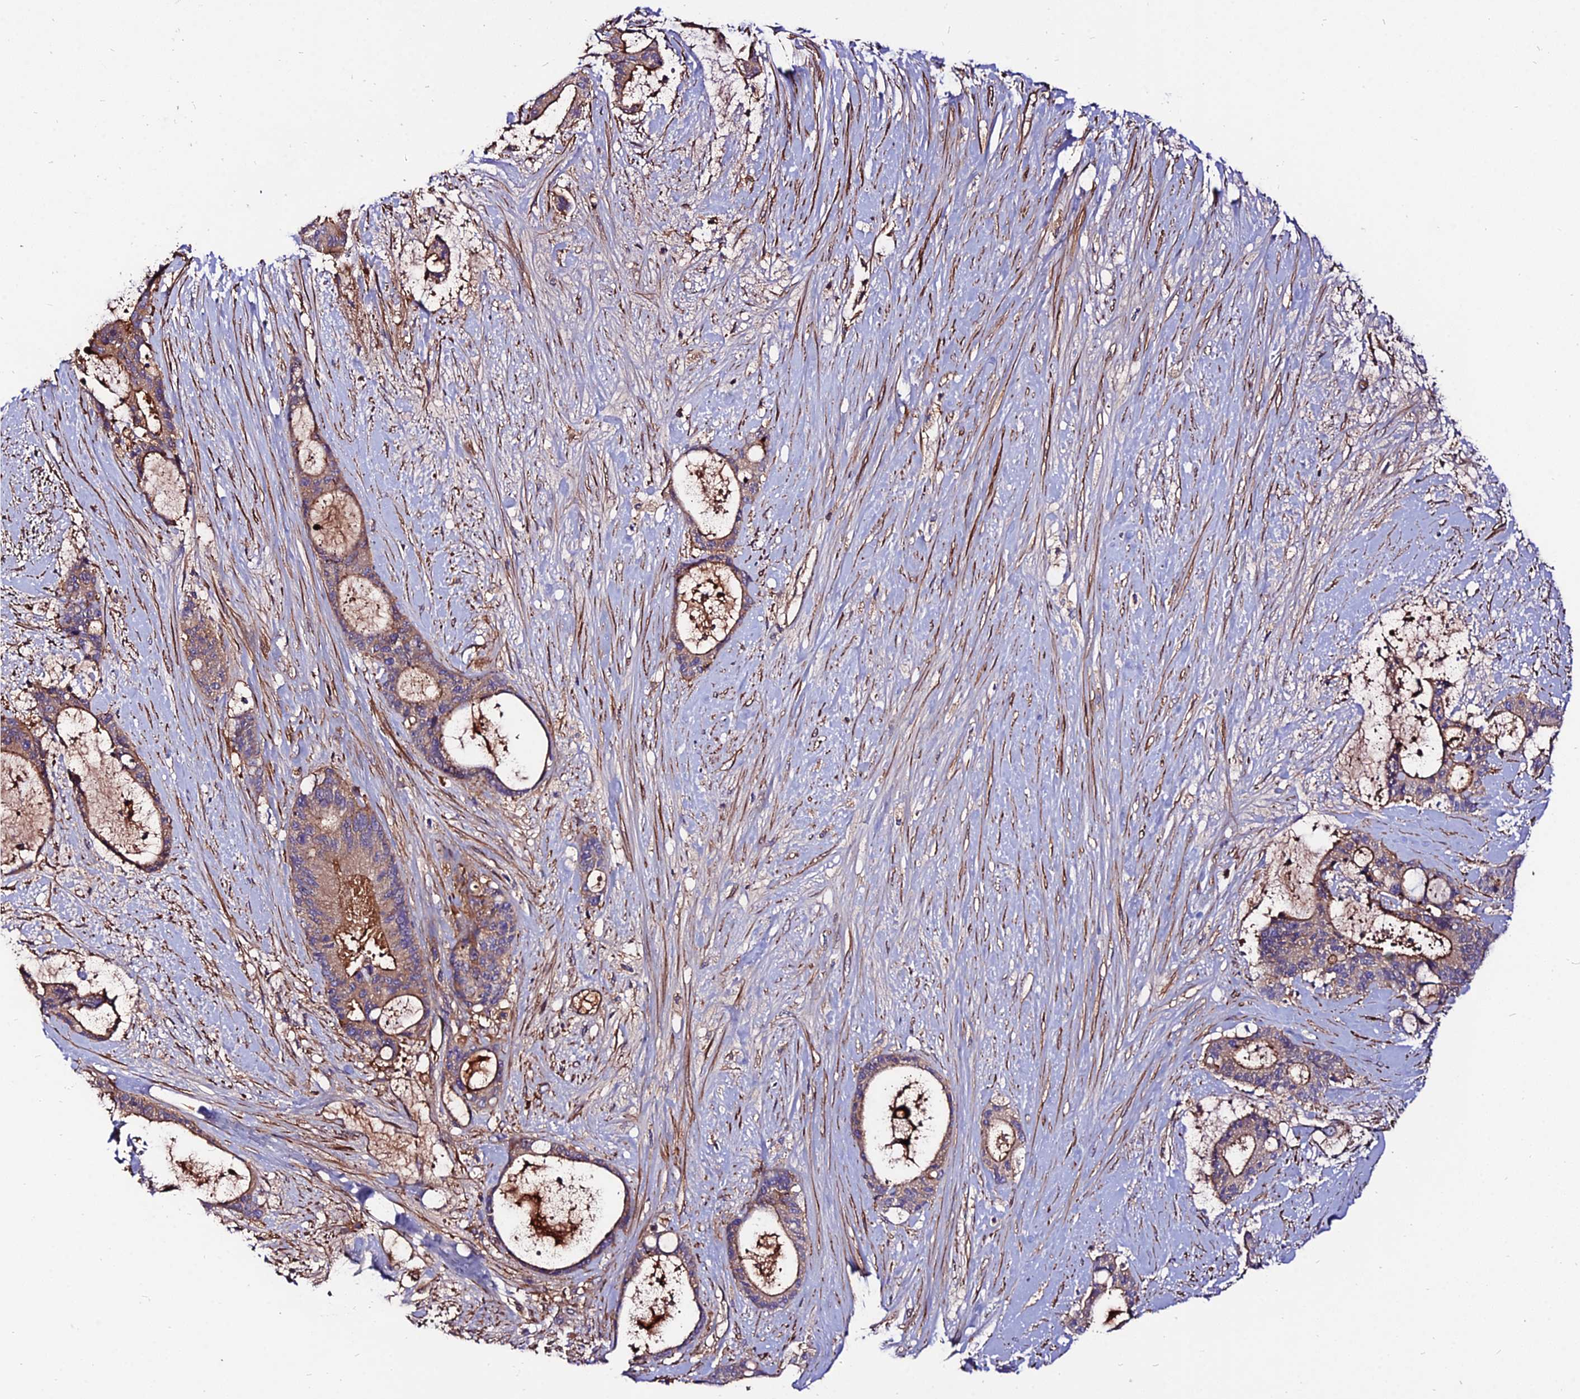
{"staining": {"intensity": "moderate", "quantity": "25%-75%", "location": "cytoplasmic/membranous"}, "tissue": "liver cancer", "cell_type": "Tumor cells", "image_type": "cancer", "snomed": [{"axis": "morphology", "description": "Normal tissue, NOS"}, {"axis": "morphology", "description": "Cholangiocarcinoma"}, {"axis": "topography", "description": "Liver"}, {"axis": "topography", "description": "Peripheral nerve tissue"}], "caption": "This histopathology image displays IHC staining of human liver cancer, with medium moderate cytoplasmic/membranous expression in approximately 25%-75% of tumor cells.", "gene": "PYM1", "patient": {"sex": "female", "age": 73}}